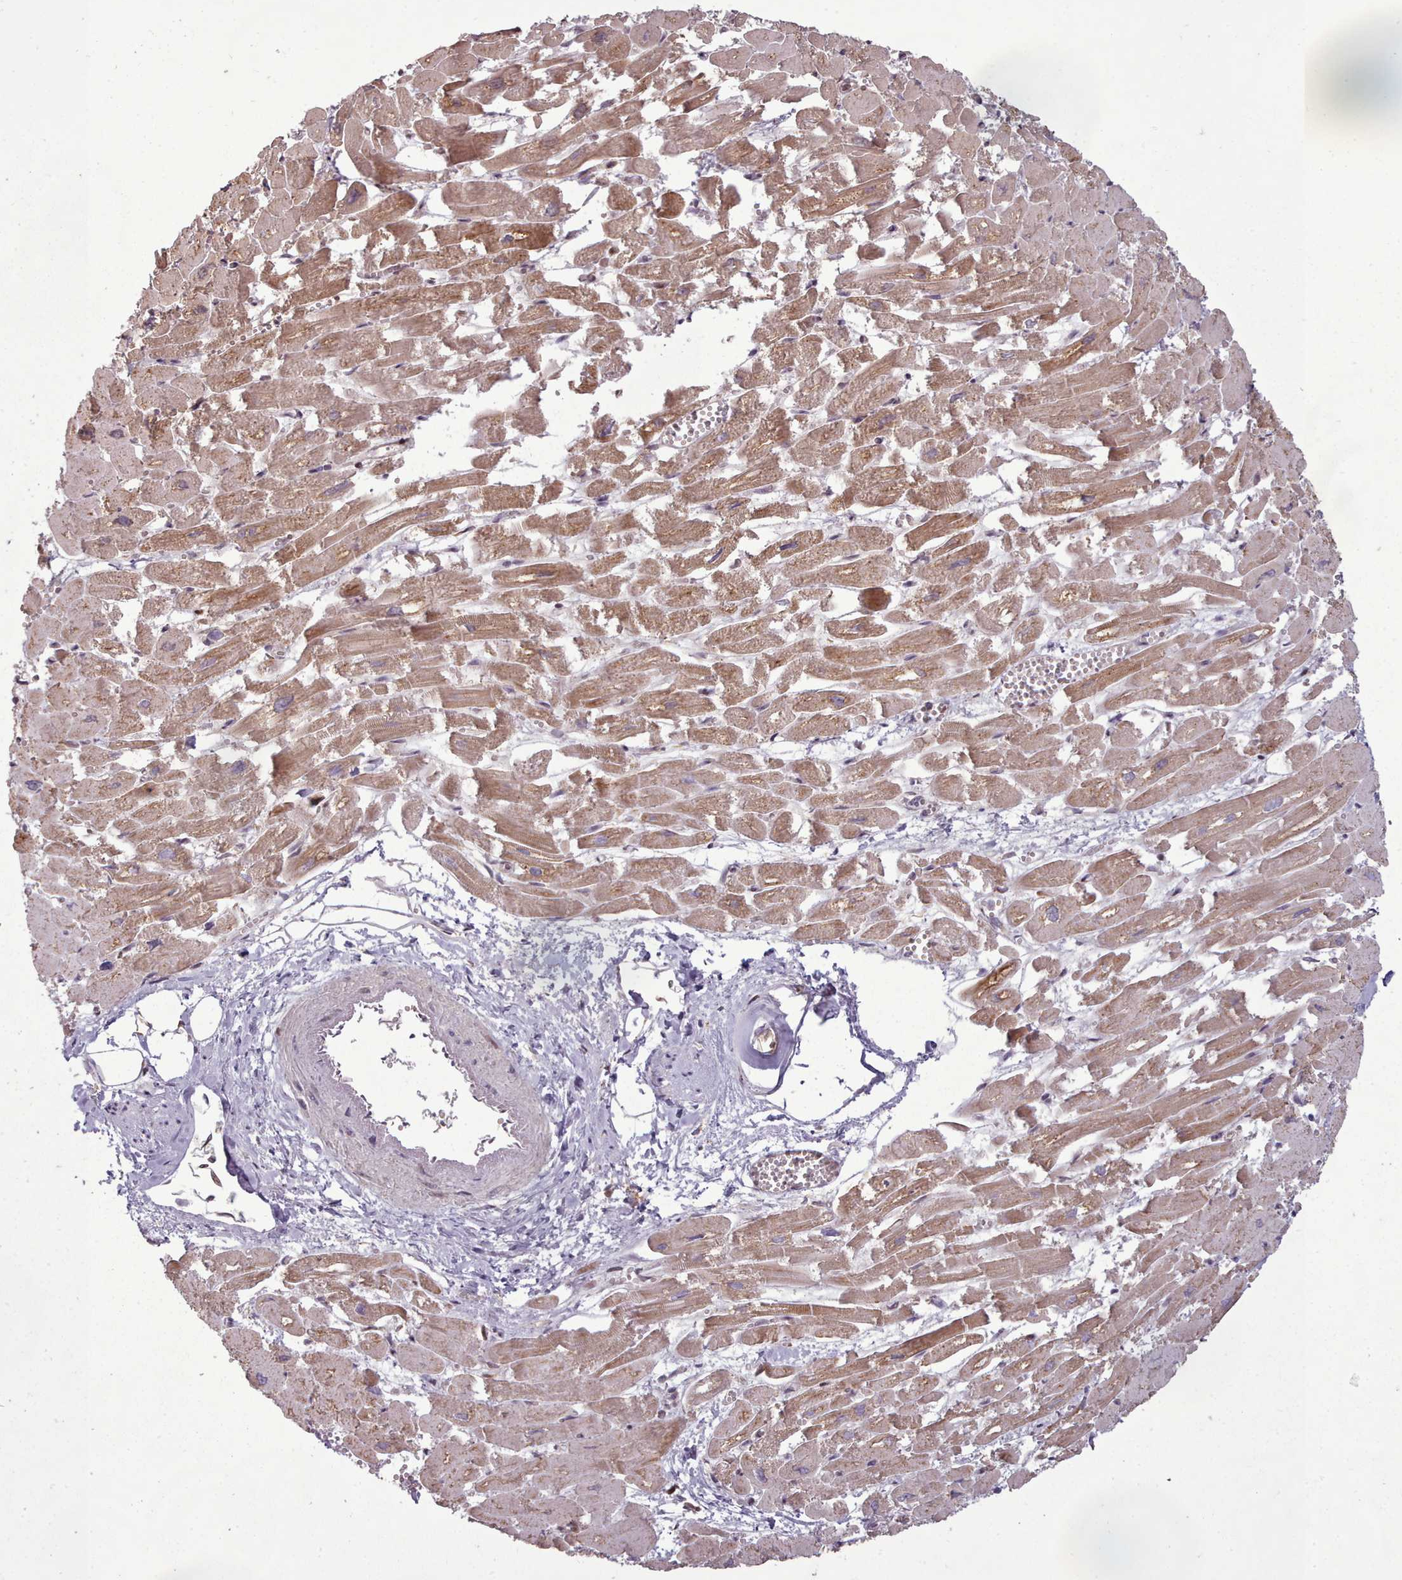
{"staining": {"intensity": "strong", "quantity": ">75%", "location": "cytoplasmic/membranous"}, "tissue": "heart muscle", "cell_type": "Cardiomyocytes", "image_type": "normal", "snomed": [{"axis": "morphology", "description": "Normal tissue, NOS"}, {"axis": "topography", "description": "Heart"}], "caption": "Protein expression analysis of unremarkable heart muscle shows strong cytoplasmic/membranous positivity in approximately >75% of cardiomyocytes.", "gene": "LGALS9B", "patient": {"sex": "male", "age": 54}}